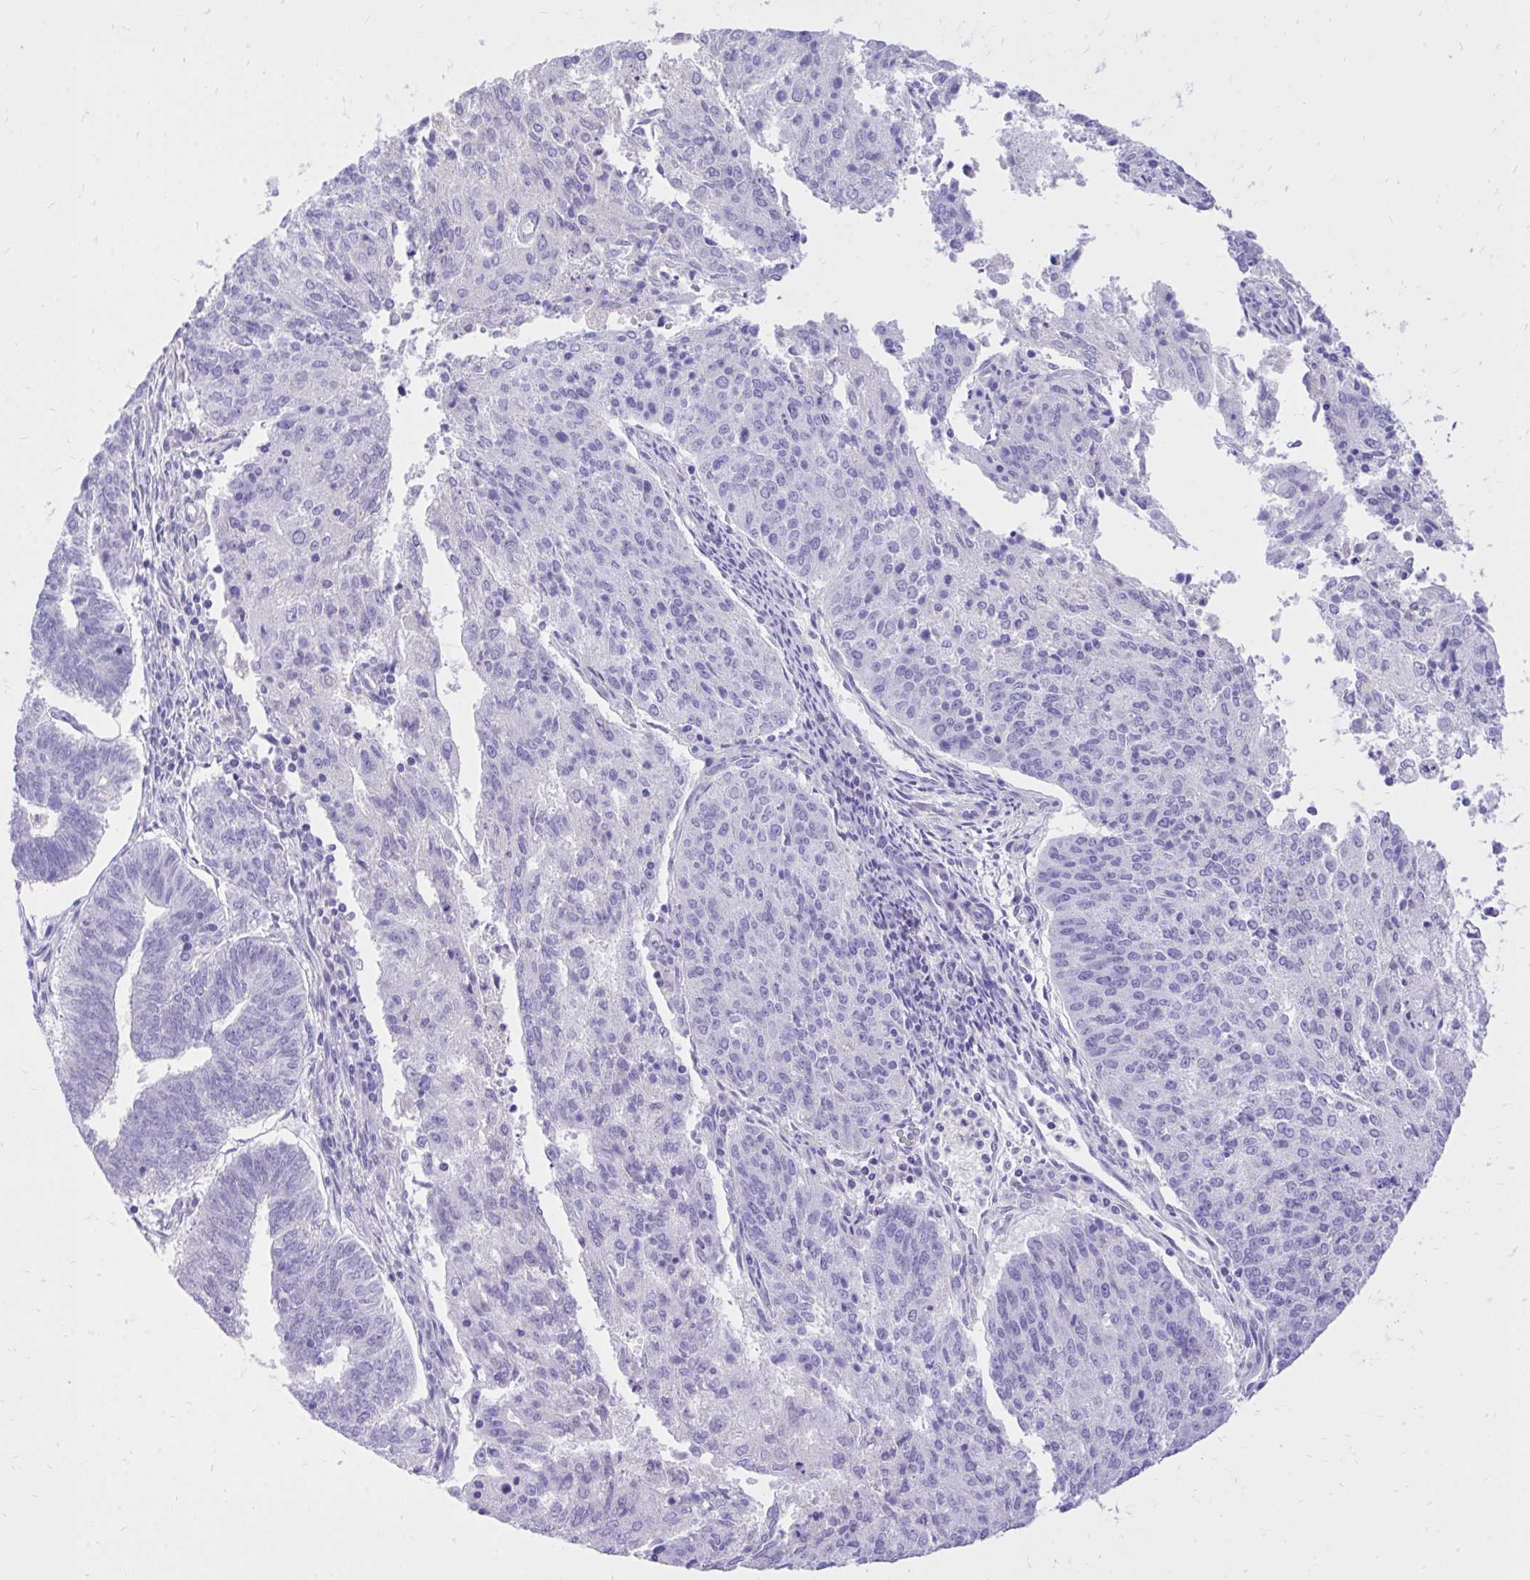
{"staining": {"intensity": "negative", "quantity": "none", "location": "none"}, "tissue": "endometrial cancer", "cell_type": "Tumor cells", "image_type": "cancer", "snomed": [{"axis": "morphology", "description": "Adenocarcinoma, NOS"}, {"axis": "topography", "description": "Endometrium"}], "caption": "IHC micrograph of human endometrial adenocarcinoma stained for a protein (brown), which exhibits no expression in tumor cells.", "gene": "MON1A", "patient": {"sex": "female", "age": 82}}